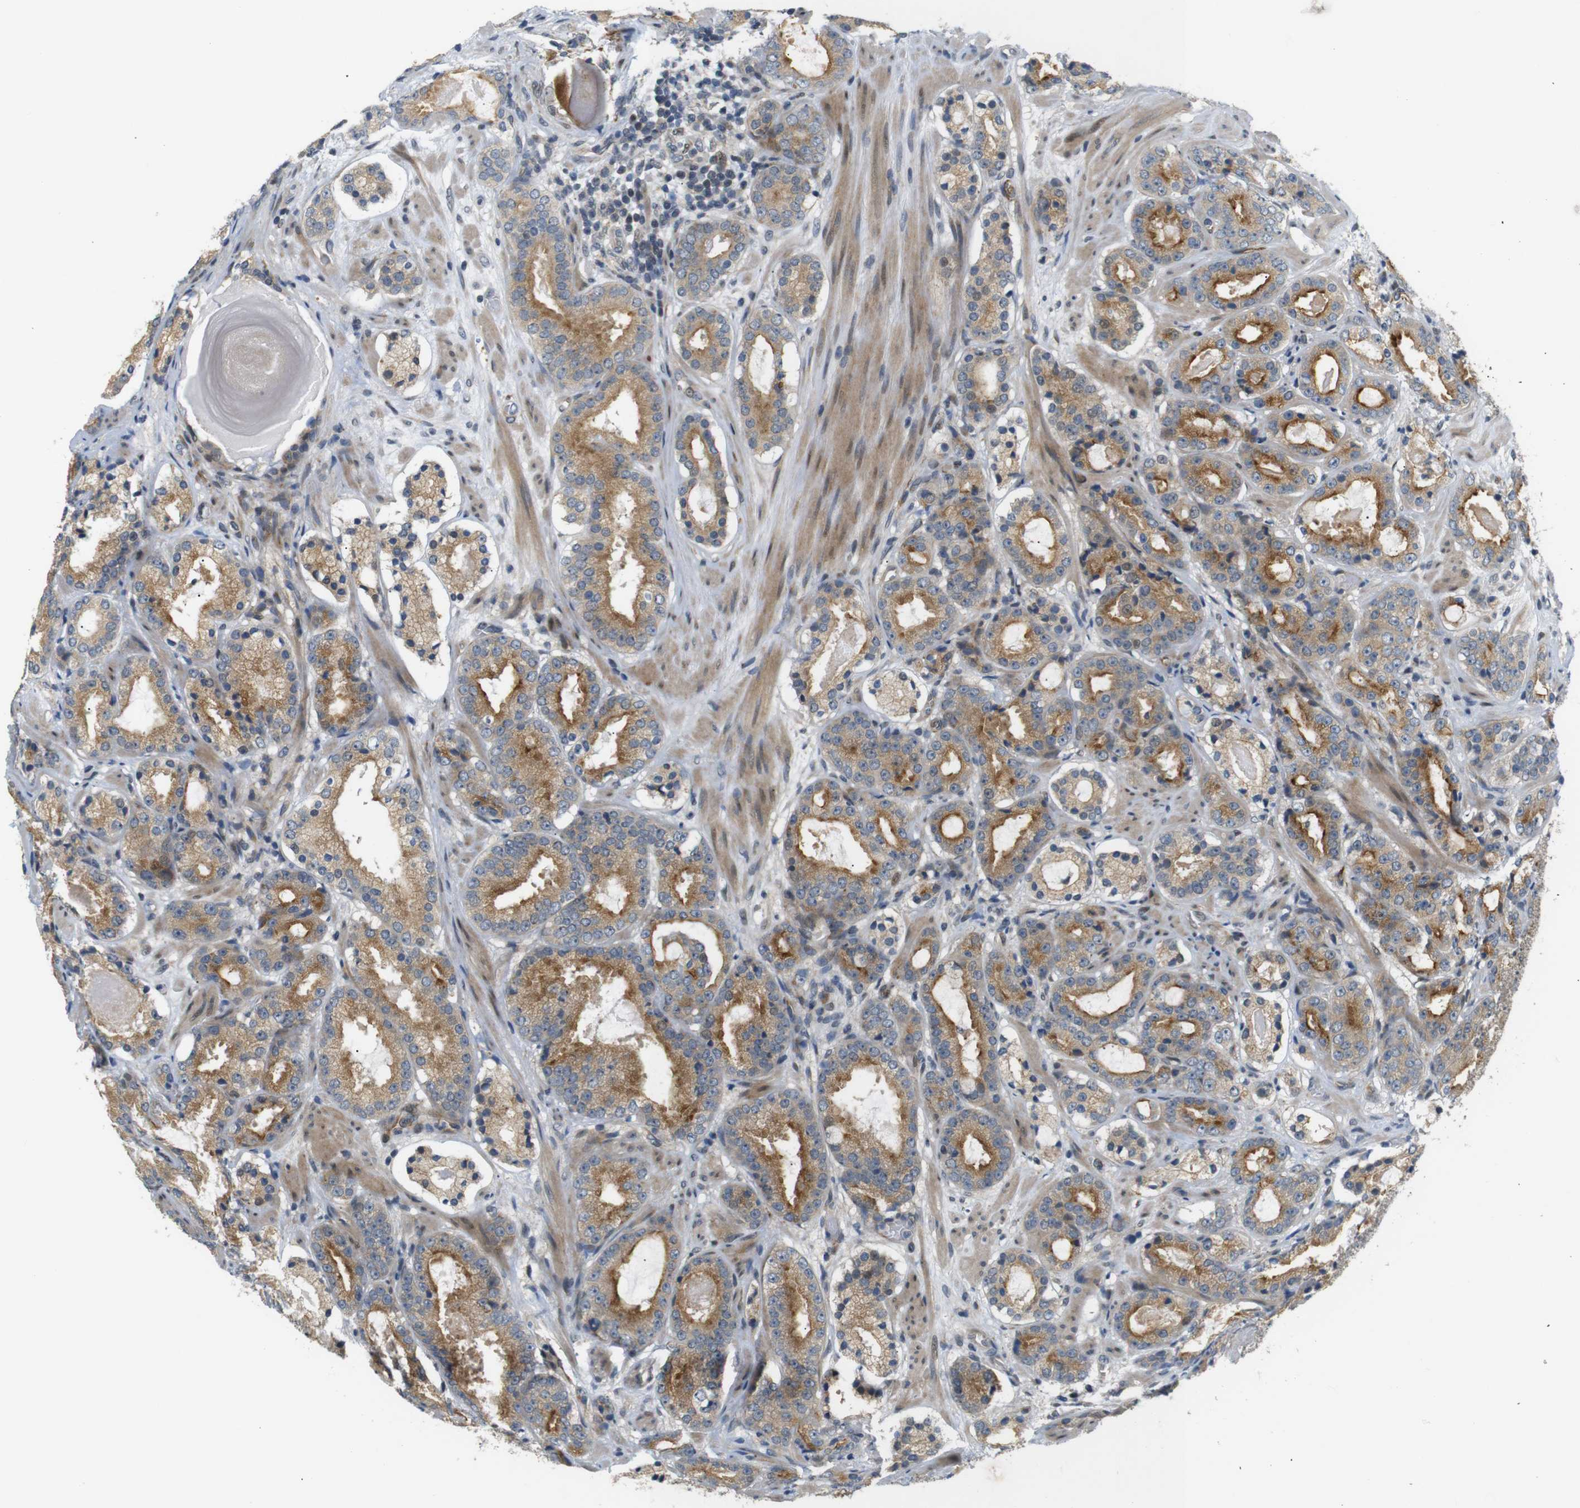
{"staining": {"intensity": "moderate", "quantity": ">75%", "location": "cytoplasmic/membranous"}, "tissue": "prostate cancer", "cell_type": "Tumor cells", "image_type": "cancer", "snomed": [{"axis": "morphology", "description": "Adenocarcinoma, Low grade"}, {"axis": "topography", "description": "Prostate"}], "caption": "Protein expression analysis of adenocarcinoma (low-grade) (prostate) reveals moderate cytoplasmic/membranous expression in about >75% of tumor cells.", "gene": "SYDE1", "patient": {"sex": "male", "age": 69}}